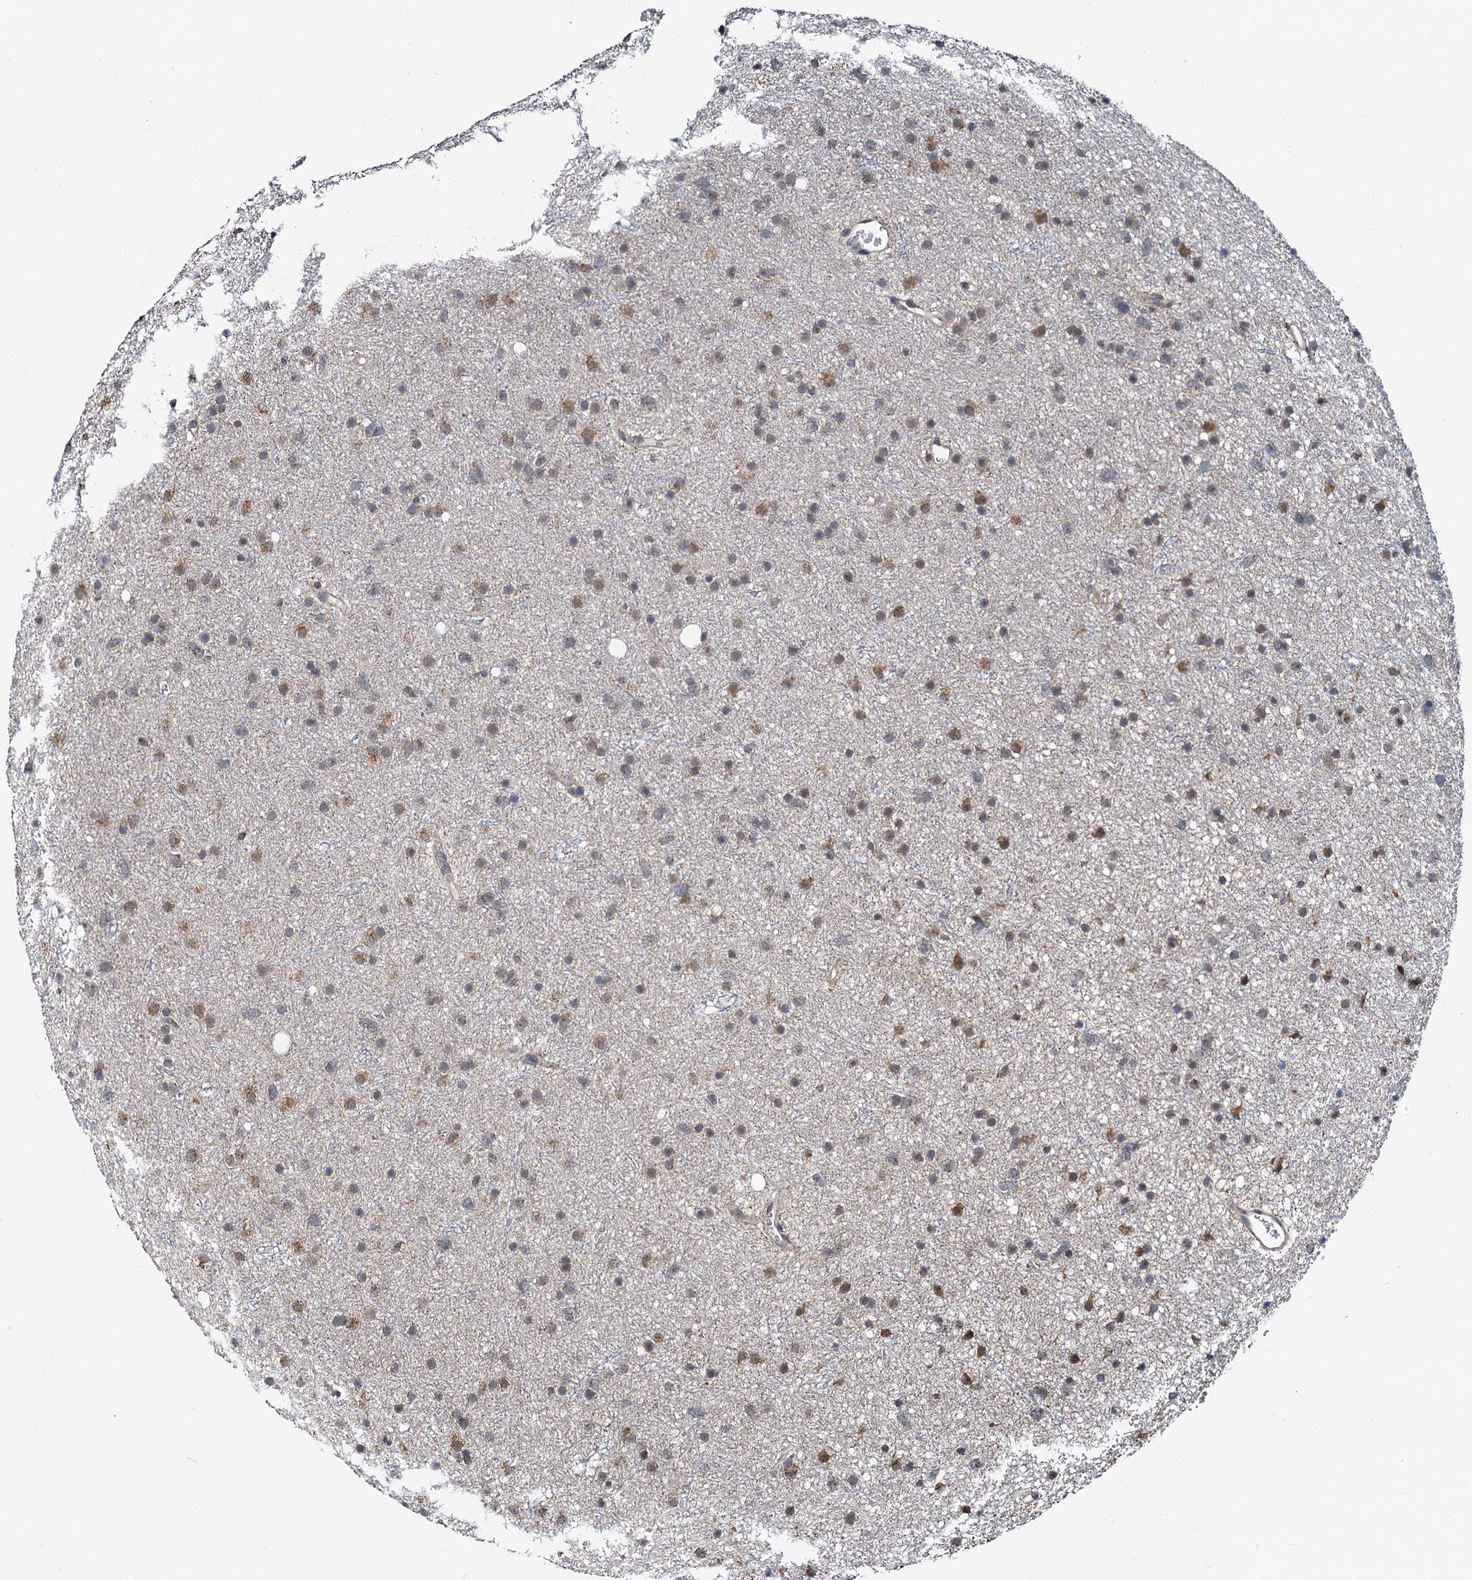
{"staining": {"intensity": "moderate", "quantity": "25%-75%", "location": "cytoplasmic/membranous"}, "tissue": "glioma", "cell_type": "Tumor cells", "image_type": "cancer", "snomed": [{"axis": "morphology", "description": "Glioma, malignant, Low grade"}, {"axis": "topography", "description": "Cerebral cortex"}], "caption": "Protein expression analysis of glioma displays moderate cytoplasmic/membranous expression in approximately 25%-75% of tumor cells.", "gene": "MCMBP", "patient": {"sex": "female", "age": 39}}